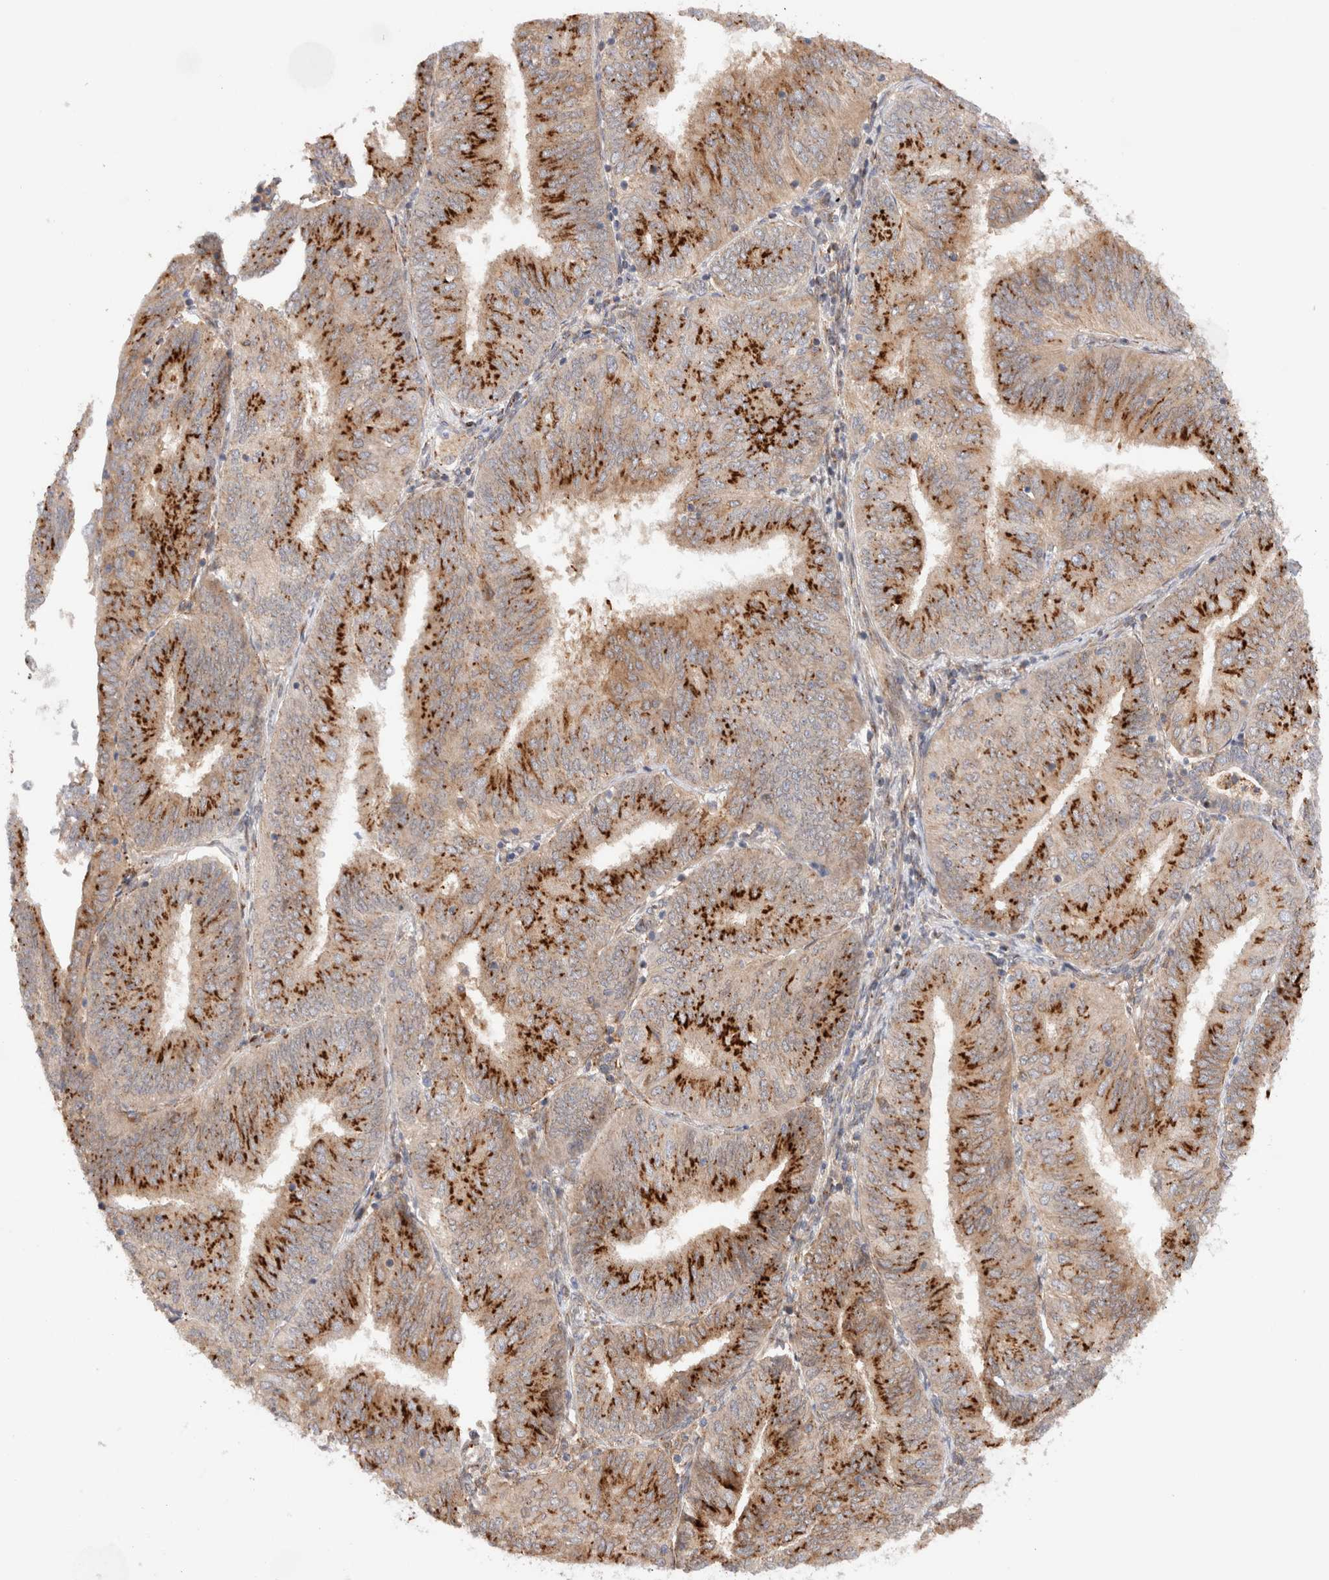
{"staining": {"intensity": "strong", "quantity": ">75%", "location": "cytoplasmic/membranous"}, "tissue": "endometrial cancer", "cell_type": "Tumor cells", "image_type": "cancer", "snomed": [{"axis": "morphology", "description": "Adenocarcinoma, NOS"}, {"axis": "topography", "description": "Endometrium"}], "caption": "Protein staining displays strong cytoplasmic/membranous expression in about >75% of tumor cells in endometrial cancer (adenocarcinoma).", "gene": "GCN1", "patient": {"sex": "female", "age": 58}}